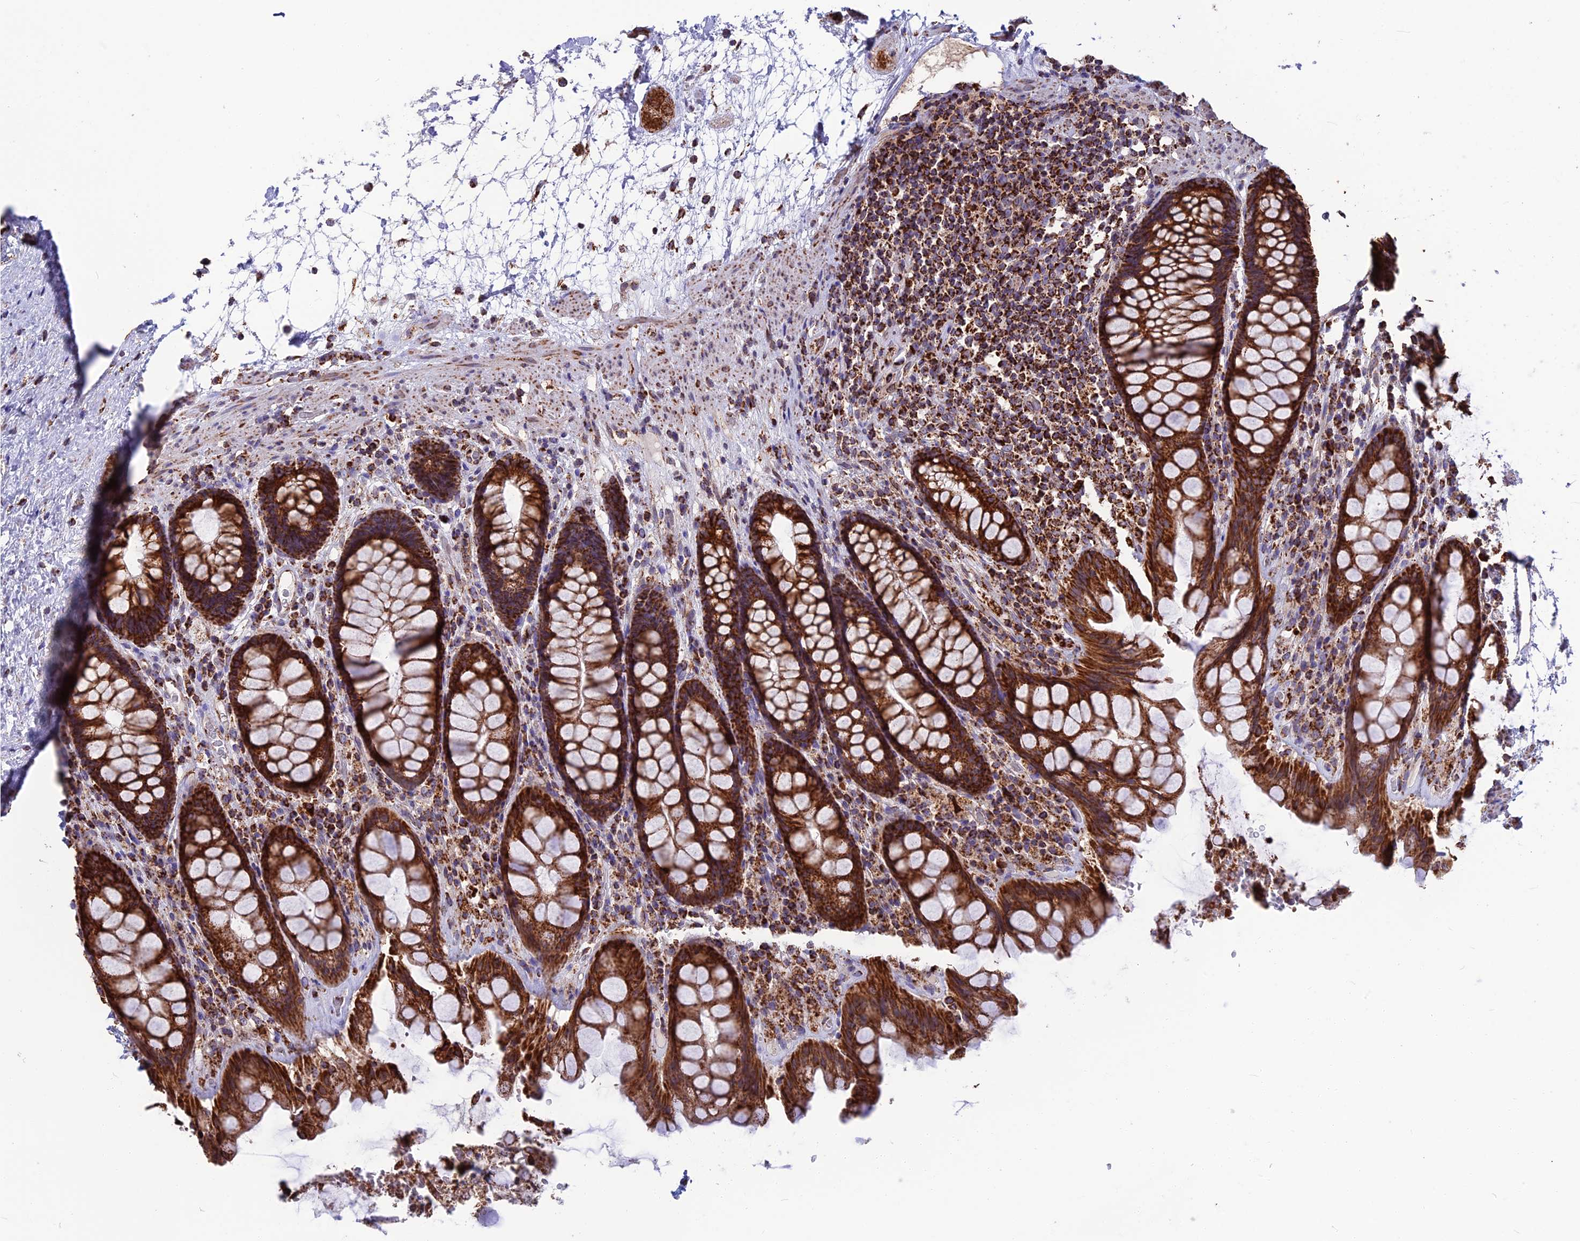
{"staining": {"intensity": "moderate", "quantity": ">75%", "location": "cytoplasmic/membranous"}, "tissue": "rectum", "cell_type": "Glandular cells", "image_type": "normal", "snomed": [{"axis": "morphology", "description": "Normal tissue, NOS"}, {"axis": "topography", "description": "Rectum"}], "caption": "Protein expression analysis of normal rectum displays moderate cytoplasmic/membranous expression in about >75% of glandular cells.", "gene": "CS", "patient": {"sex": "male", "age": 64}}